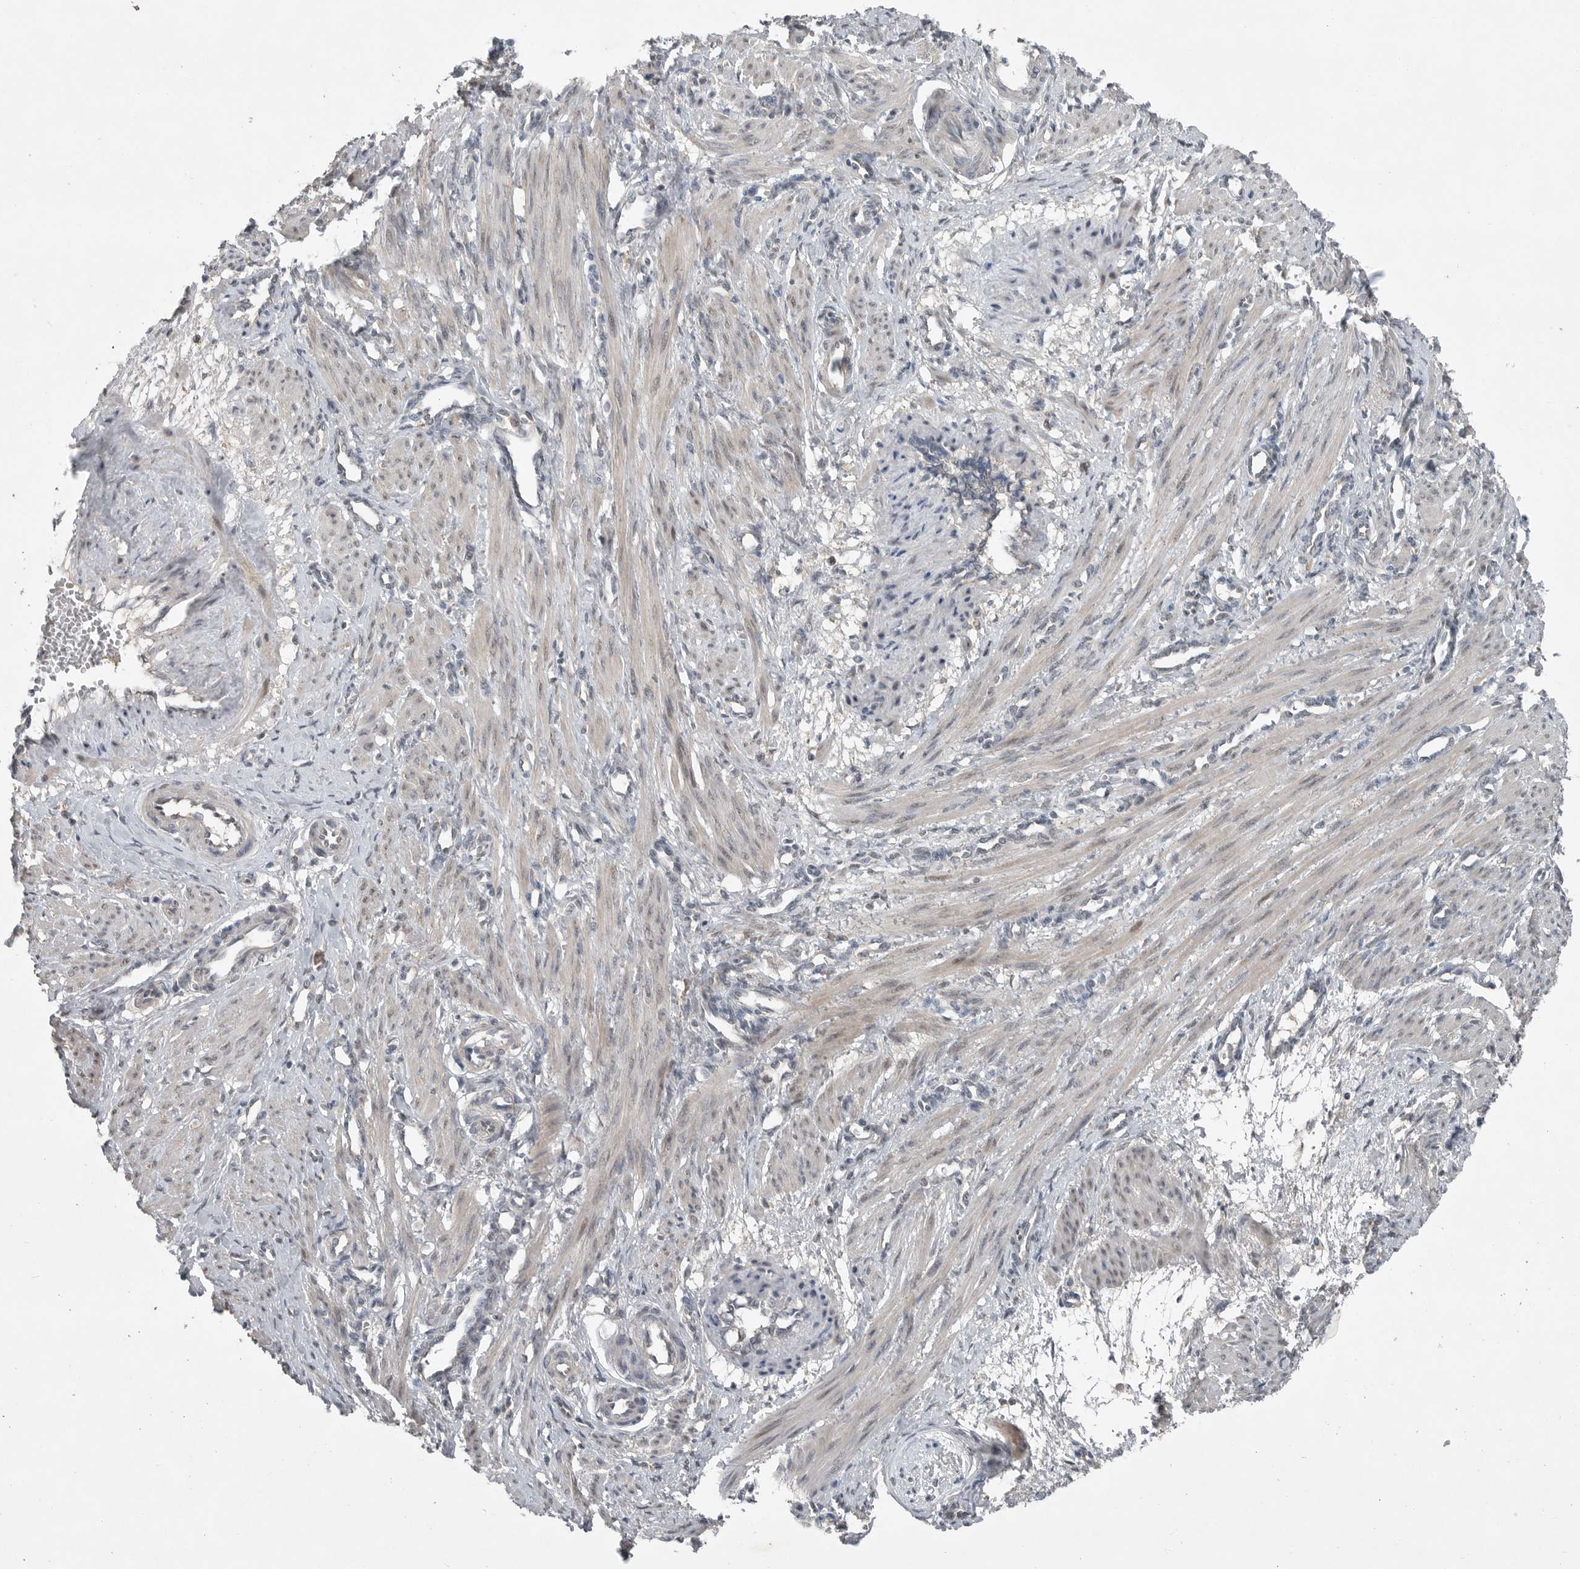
{"staining": {"intensity": "weak", "quantity": "25%-75%", "location": "cytoplasmic/membranous,nuclear"}, "tissue": "smooth muscle", "cell_type": "Smooth muscle cells", "image_type": "normal", "snomed": [{"axis": "morphology", "description": "Normal tissue, NOS"}, {"axis": "topography", "description": "Endometrium"}], "caption": "Approximately 25%-75% of smooth muscle cells in normal smooth muscle show weak cytoplasmic/membranous,nuclear protein staining as visualized by brown immunohistochemical staining.", "gene": "MFAP3L", "patient": {"sex": "female", "age": 33}}